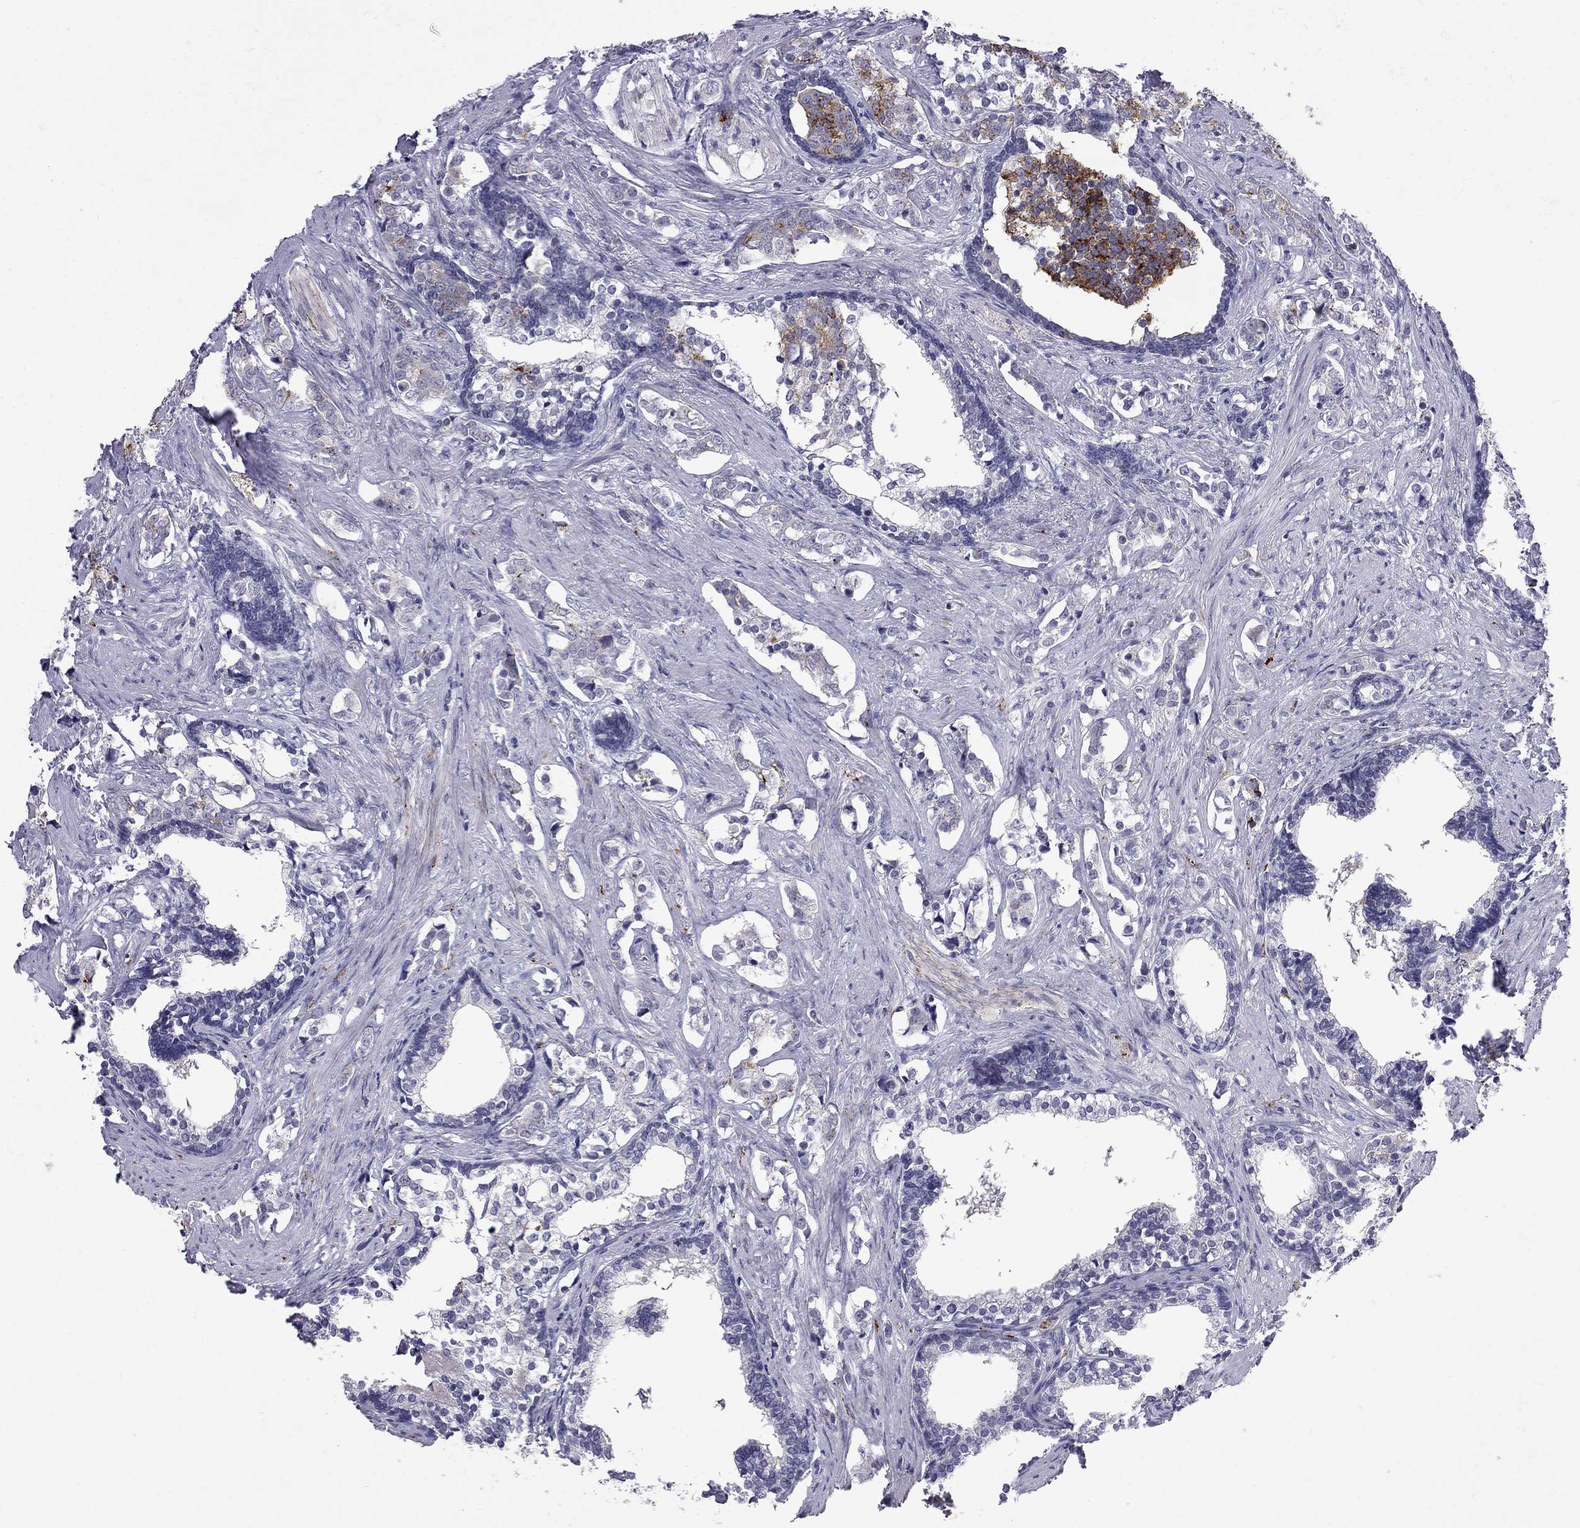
{"staining": {"intensity": "negative", "quantity": "none", "location": "none"}, "tissue": "prostate cancer", "cell_type": "Tumor cells", "image_type": "cancer", "snomed": [{"axis": "morphology", "description": "Adenocarcinoma, NOS"}, {"axis": "topography", "description": "Prostate and seminal vesicle, NOS"}], "caption": "Protein analysis of prostate cancer displays no significant positivity in tumor cells.", "gene": "RTL9", "patient": {"sex": "male", "age": 63}}